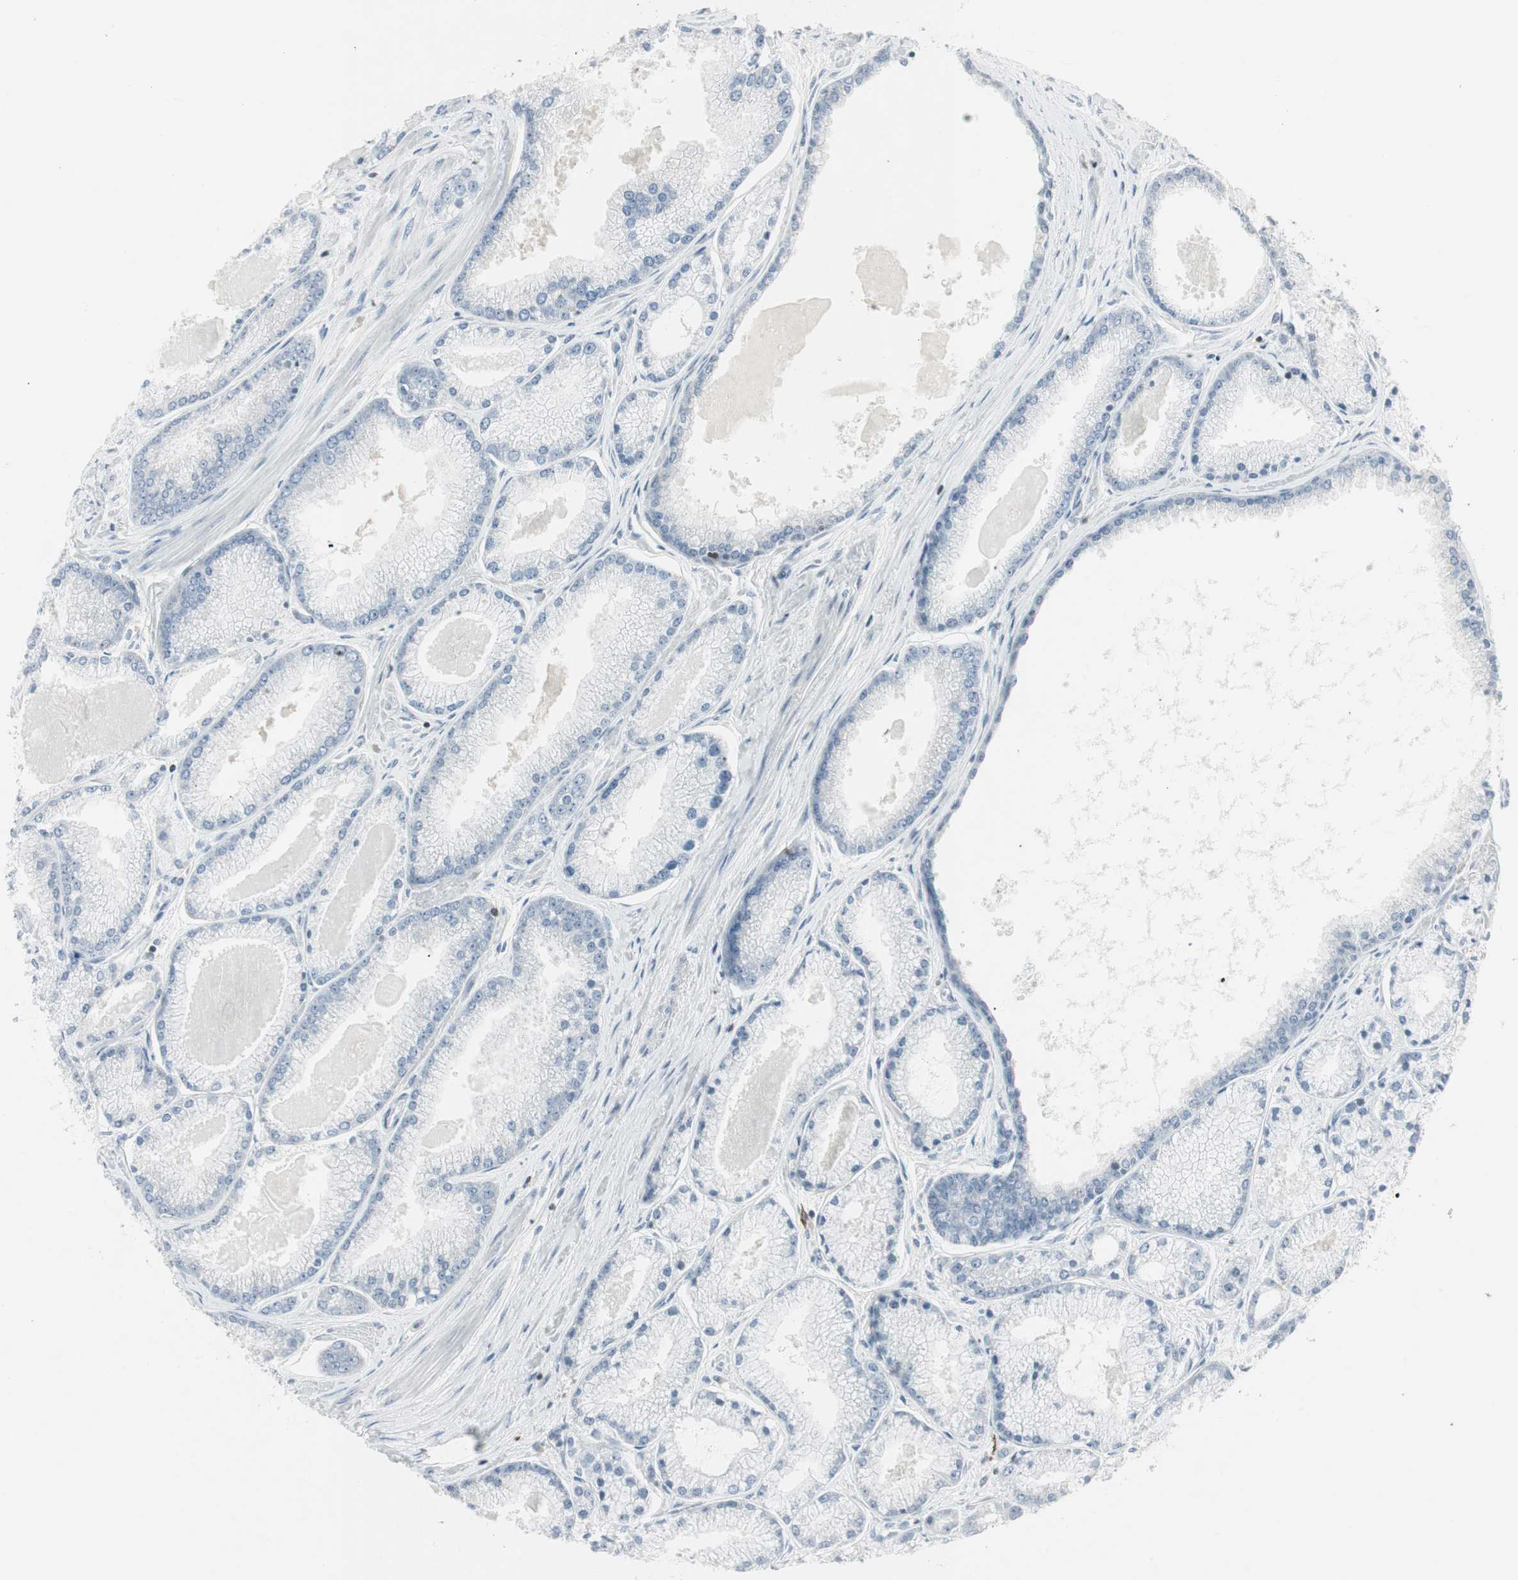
{"staining": {"intensity": "negative", "quantity": "none", "location": "none"}, "tissue": "prostate cancer", "cell_type": "Tumor cells", "image_type": "cancer", "snomed": [{"axis": "morphology", "description": "Adenocarcinoma, High grade"}, {"axis": "topography", "description": "Prostate"}], "caption": "The immunohistochemistry histopathology image has no significant positivity in tumor cells of prostate high-grade adenocarcinoma tissue.", "gene": "MAP4K4", "patient": {"sex": "male", "age": 61}}